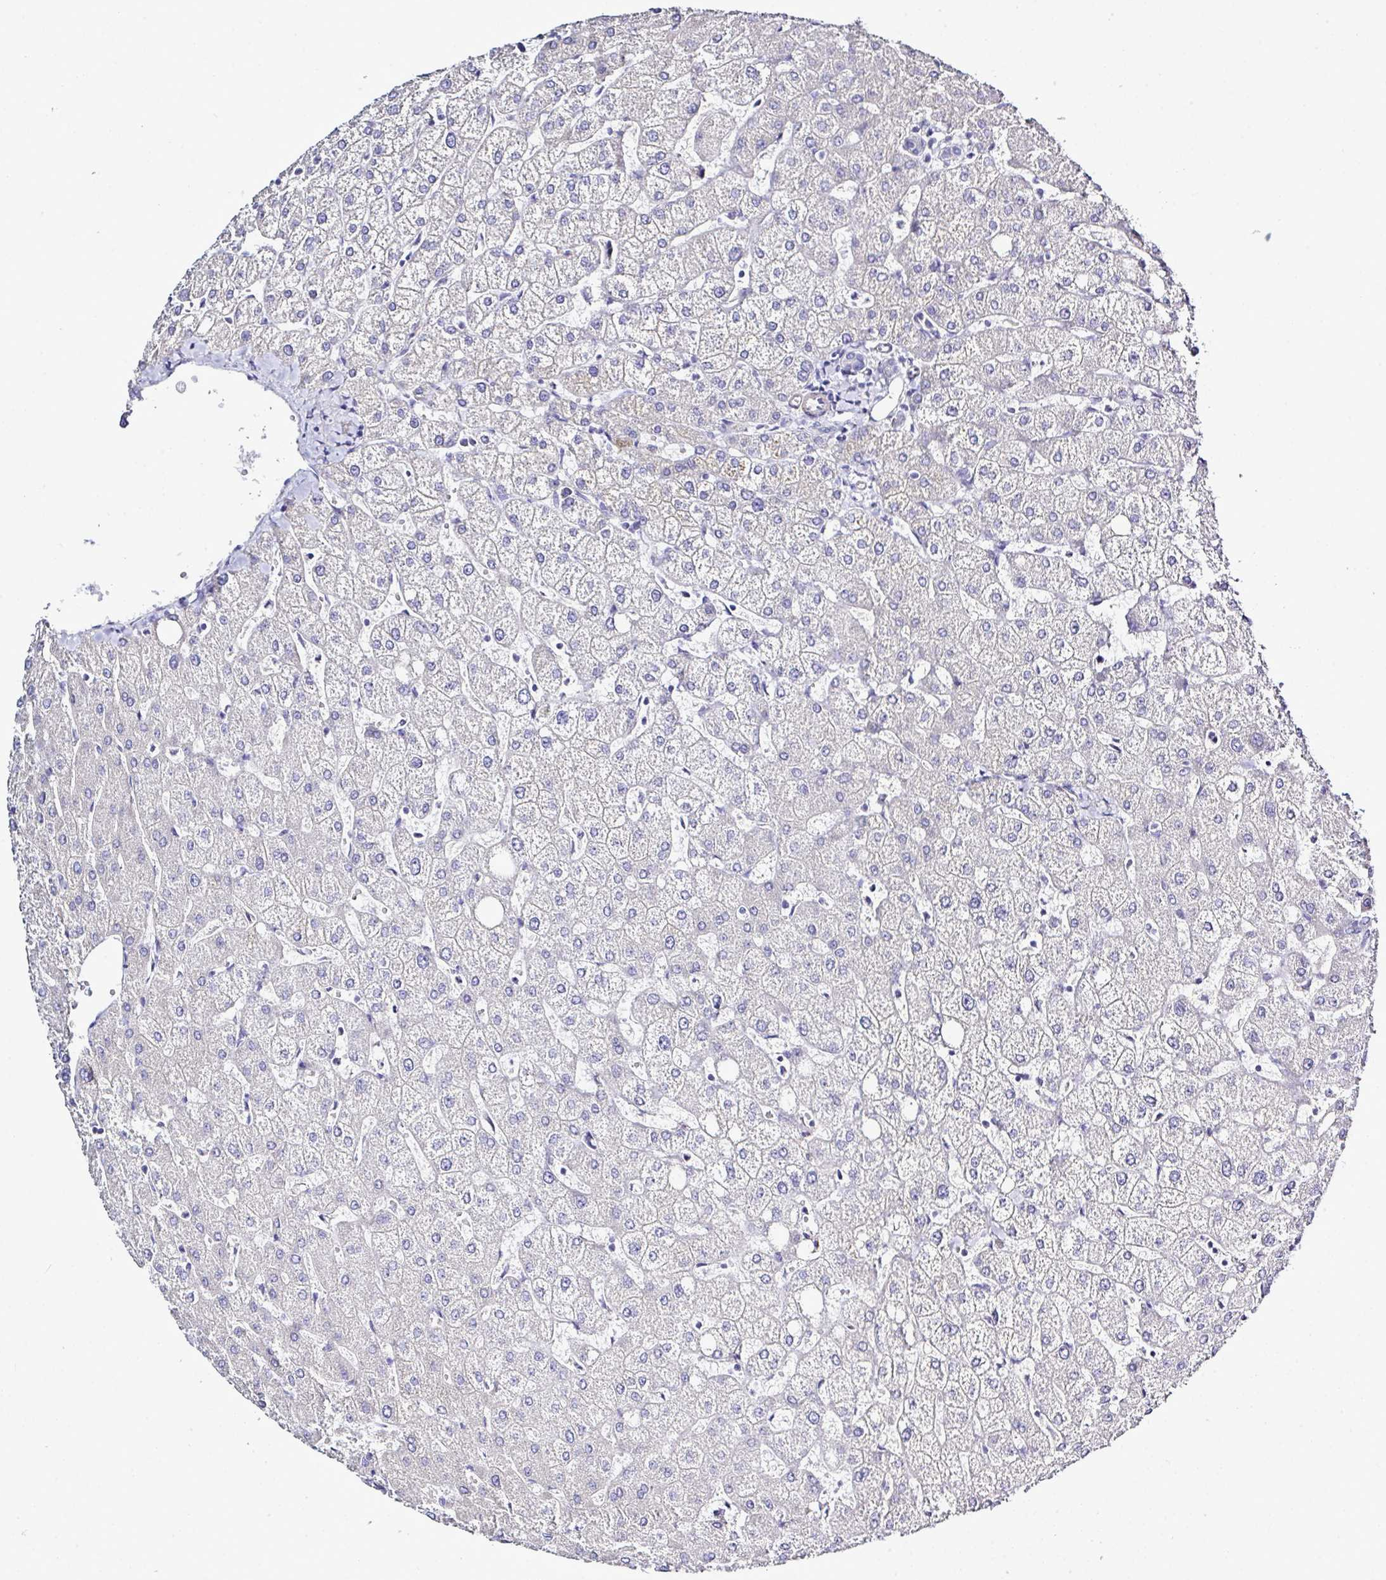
{"staining": {"intensity": "negative", "quantity": "none", "location": "none"}, "tissue": "liver", "cell_type": "Cholangiocytes", "image_type": "normal", "snomed": [{"axis": "morphology", "description": "Normal tissue, NOS"}, {"axis": "topography", "description": "Liver"}], "caption": "A histopathology image of liver stained for a protein displays no brown staining in cholangiocytes. The staining was performed using DAB (3,3'-diaminobenzidine) to visualize the protein expression in brown, while the nuclei were stained in blue with hematoxylin (Magnification: 20x).", "gene": "MED11", "patient": {"sex": "female", "age": 54}}